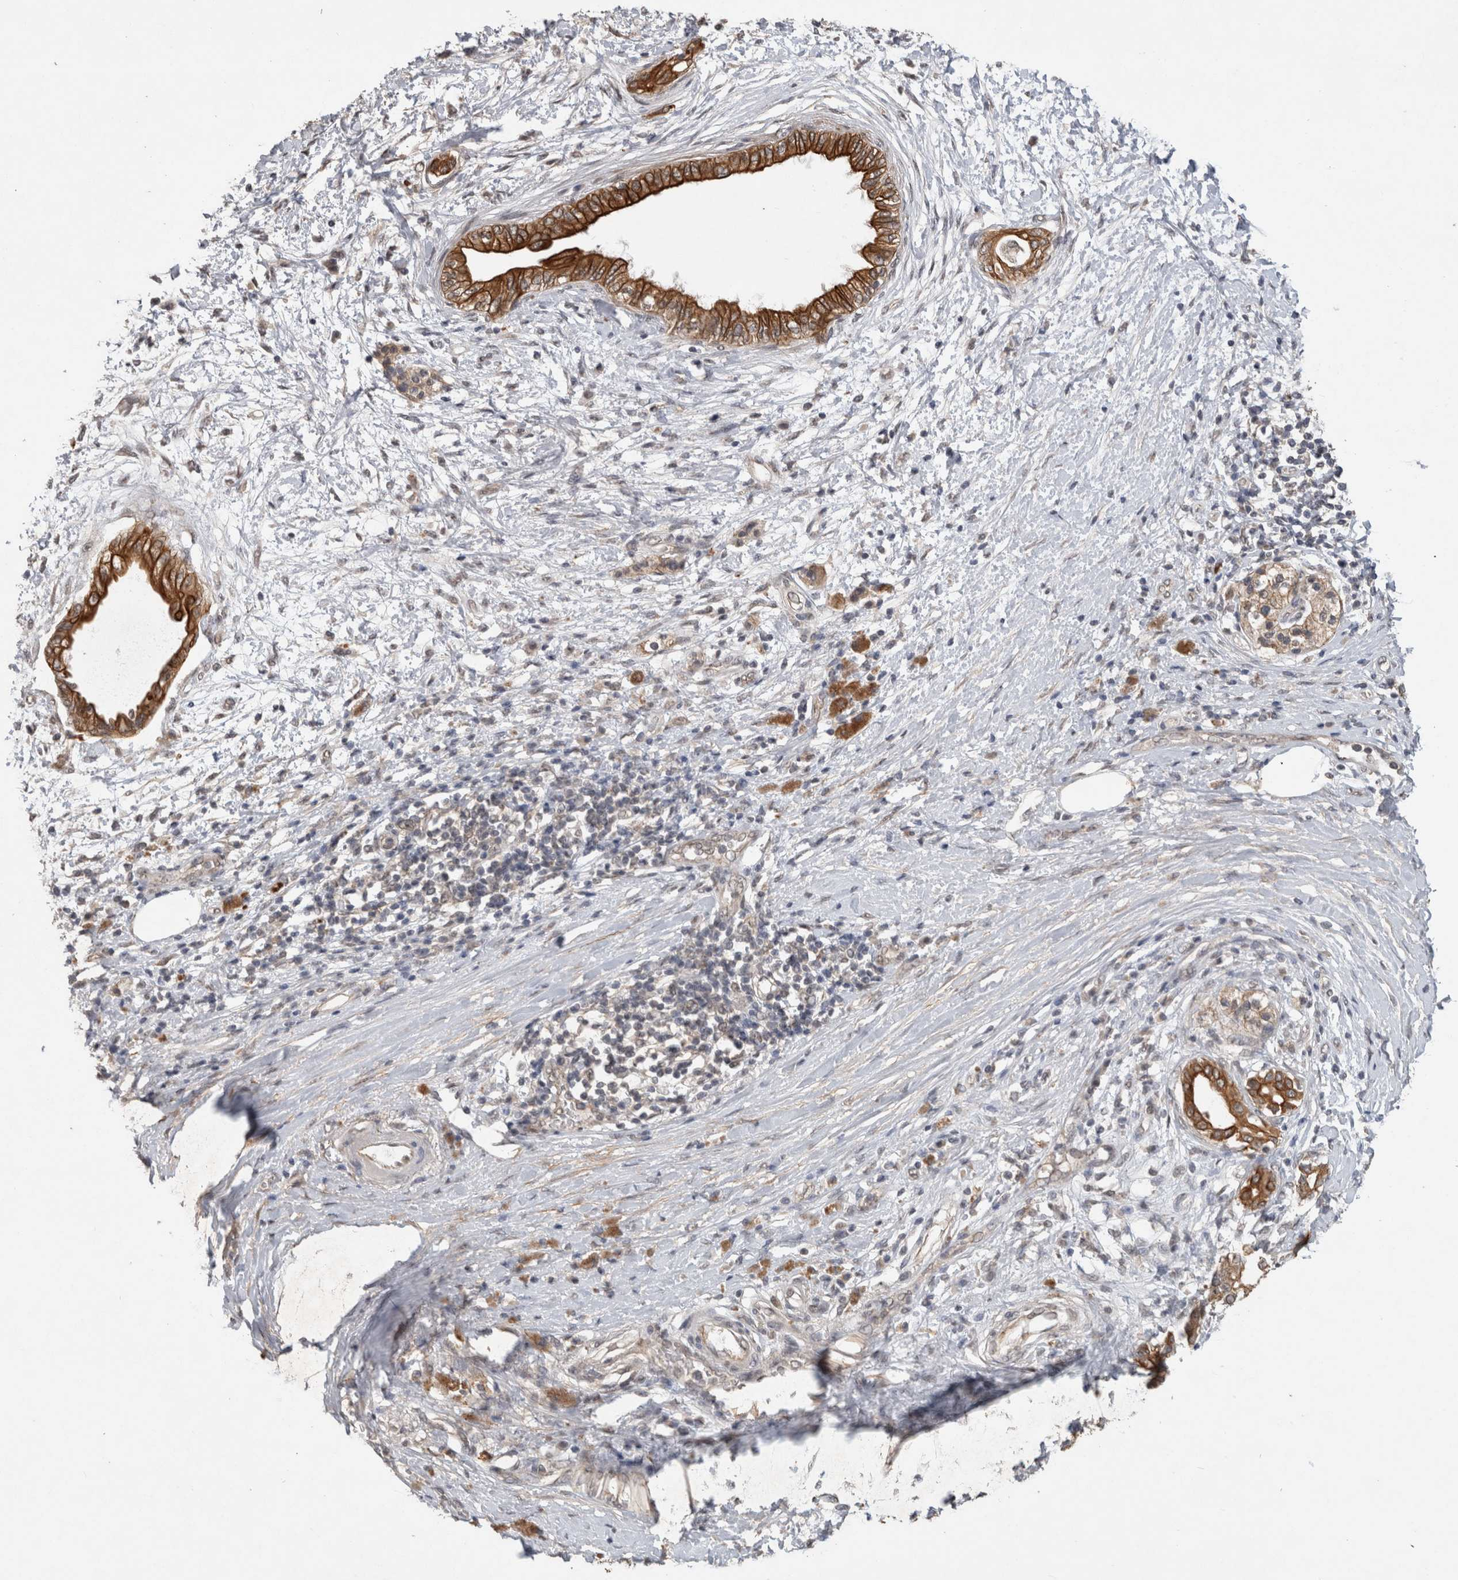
{"staining": {"intensity": "strong", "quantity": ">75%", "location": "cytoplasmic/membranous"}, "tissue": "pancreatic cancer", "cell_type": "Tumor cells", "image_type": "cancer", "snomed": [{"axis": "morphology", "description": "Normal tissue, NOS"}, {"axis": "morphology", "description": "Adenocarcinoma, NOS"}, {"axis": "topography", "description": "Pancreas"}, {"axis": "topography", "description": "Duodenum"}], "caption": "Human adenocarcinoma (pancreatic) stained for a protein (brown) demonstrates strong cytoplasmic/membranous positive positivity in about >75% of tumor cells.", "gene": "RHPN1", "patient": {"sex": "female", "age": 60}}